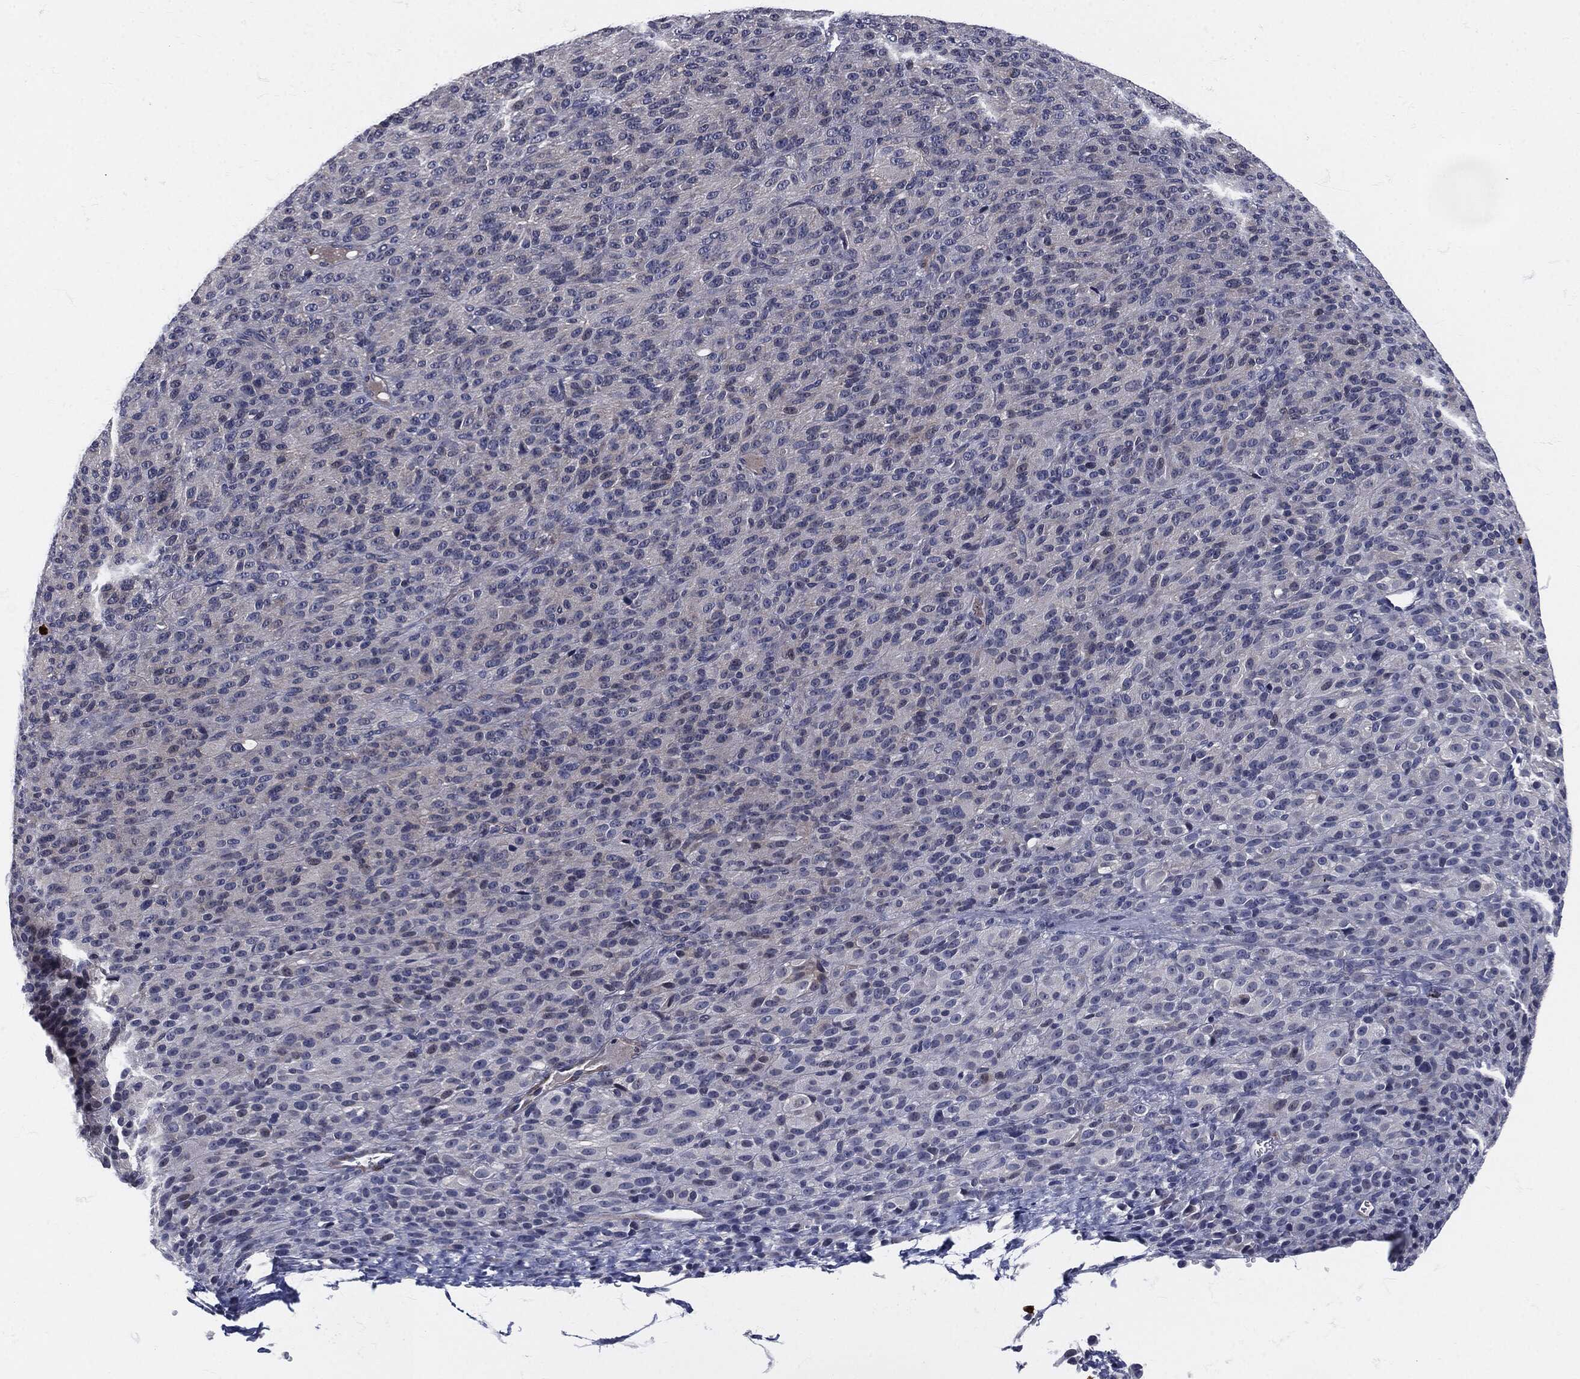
{"staining": {"intensity": "negative", "quantity": "none", "location": "none"}, "tissue": "melanoma", "cell_type": "Tumor cells", "image_type": "cancer", "snomed": [{"axis": "morphology", "description": "Malignant melanoma, Metastatic site"}, {"axis": "topography", "description": "Brain"}], "caption": "Tumor cells are negative for protein expression in human malignant melanoma (metastatic site).", "gene": "MPO", "patient": {"sex": "female", "age": 56}}